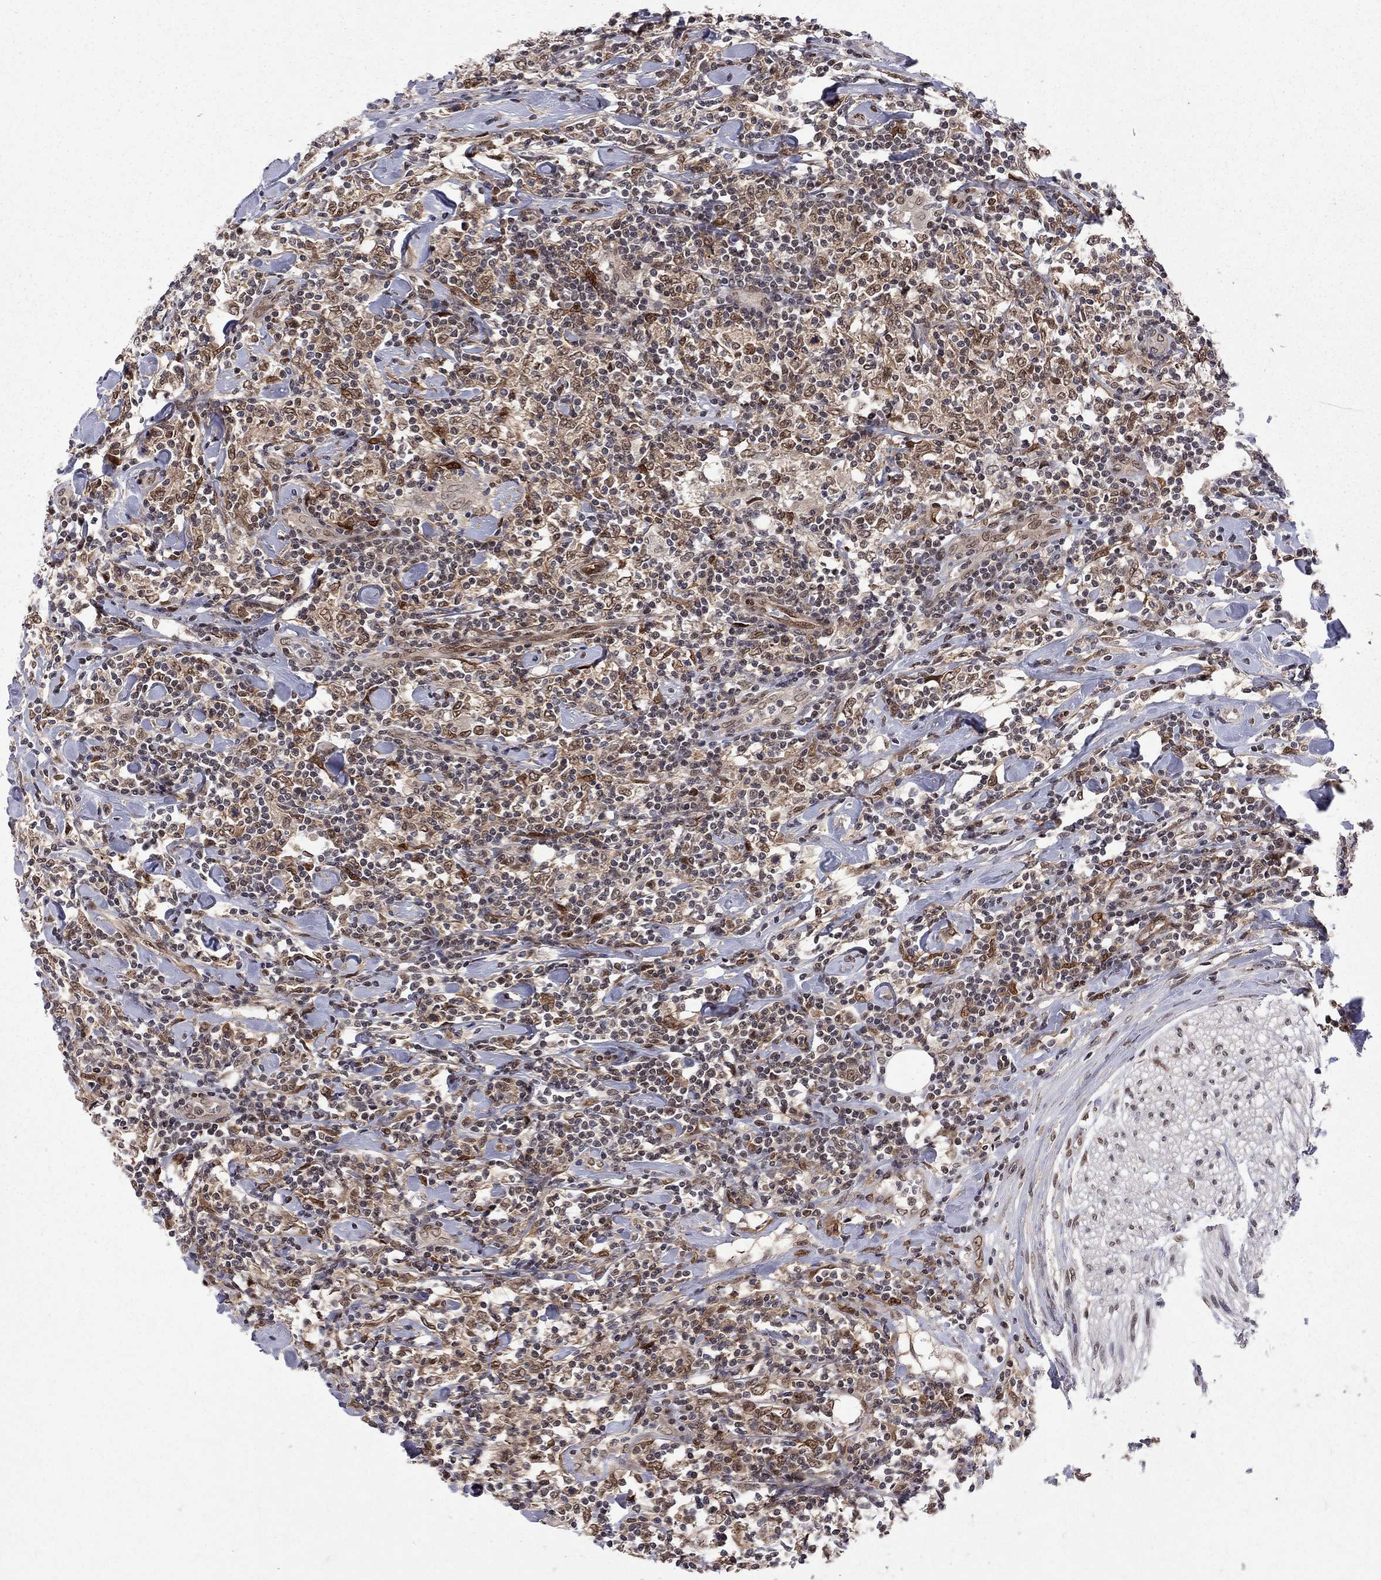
{"staining": {"intensity": "moderate", "quantity": "25%-75%", "location": "nuclear"}, "tissue": "lymphoma", "cell_type": "Tumor cells", "image_type": "cancer", "snomed": [{"axis": "morphology", "description": "Malignant lymphoma, non-Hodgkin's type, High grade"}, {"axis": "topography", "description": "Lymph node"}], "caption": "Protein expression analysis of high-grade malignant lymphoma, non-Hodgkin's type demonstrates moderate nuclear expression in approximately 25%-75% of tumor cells. The protein of interest is stained brown, and the nuclei are stained in blue (DAB (3,3'-diaminobenzidine) IHC with brightfield microscopy, high magnification).", "gene": "SAP30L", "patient": {"sex": "female", "age": 84}}